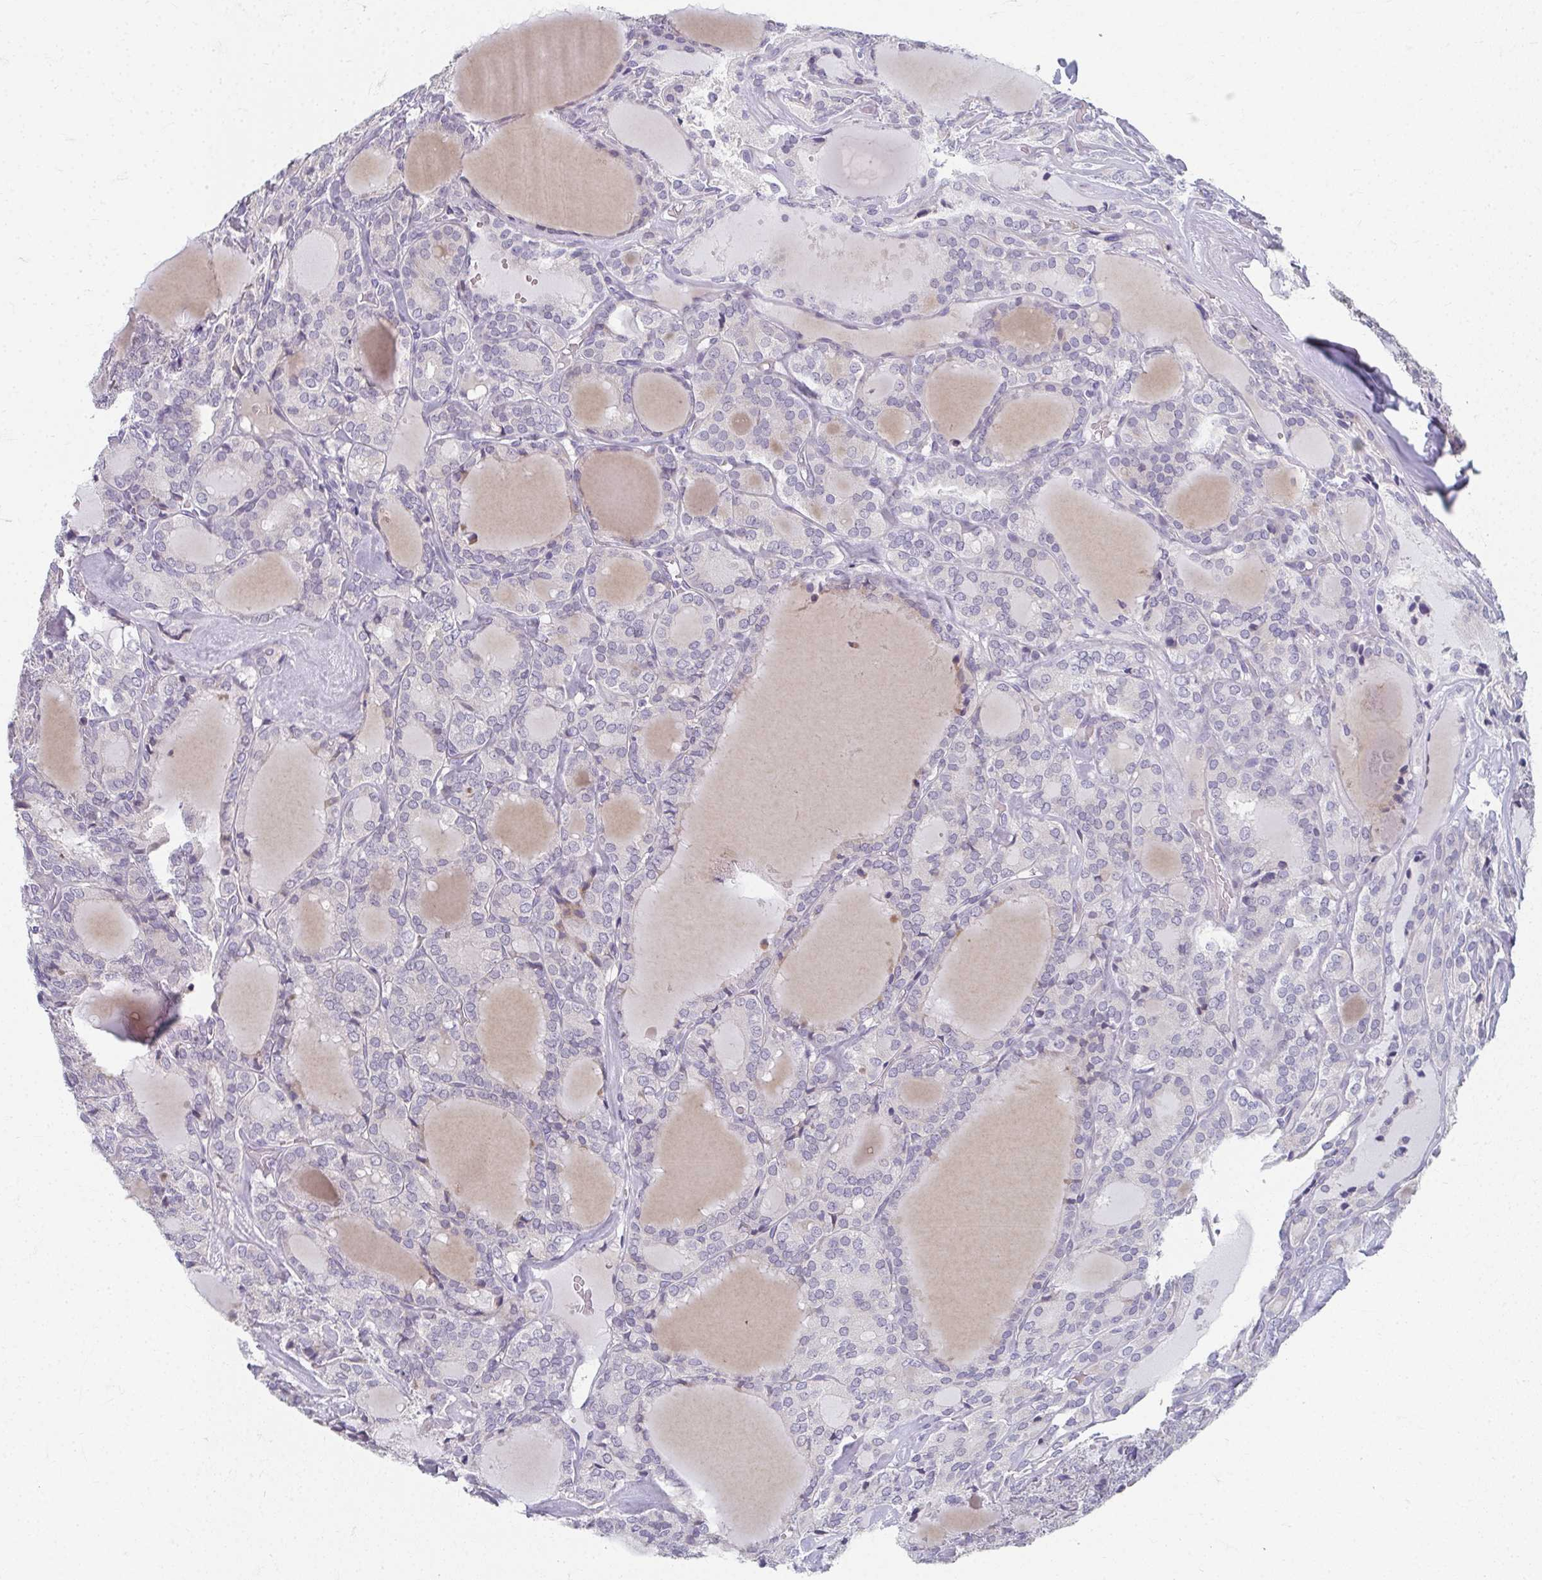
{"staining": {"intensity": "negative", "quantity": "none", "location": "none"}, "tissue": "thyroid cancer", "cell_type": "Tumor cells", "image_type": "cancer", "snomed": [{"axis": "morphology", "description": "Follicular adenoma carcinoma, NOS"}, {"axis": "topography", "description": "Thyroid gland"}], "caption": "This is a image of immunohistochemistry (IHC) staining of thyroid follicular adenoma carcinoma, which shows no expression in tumor cells. The staining was performed using DAB (3,3'-diaminobenzidine) to visualize the protein expression in brown, while the nuclei were stained in blue with hematoxylin (Magnification: 20x).", "gene": "CAMKV", "patient": {"sex": "male", "age": 74}}